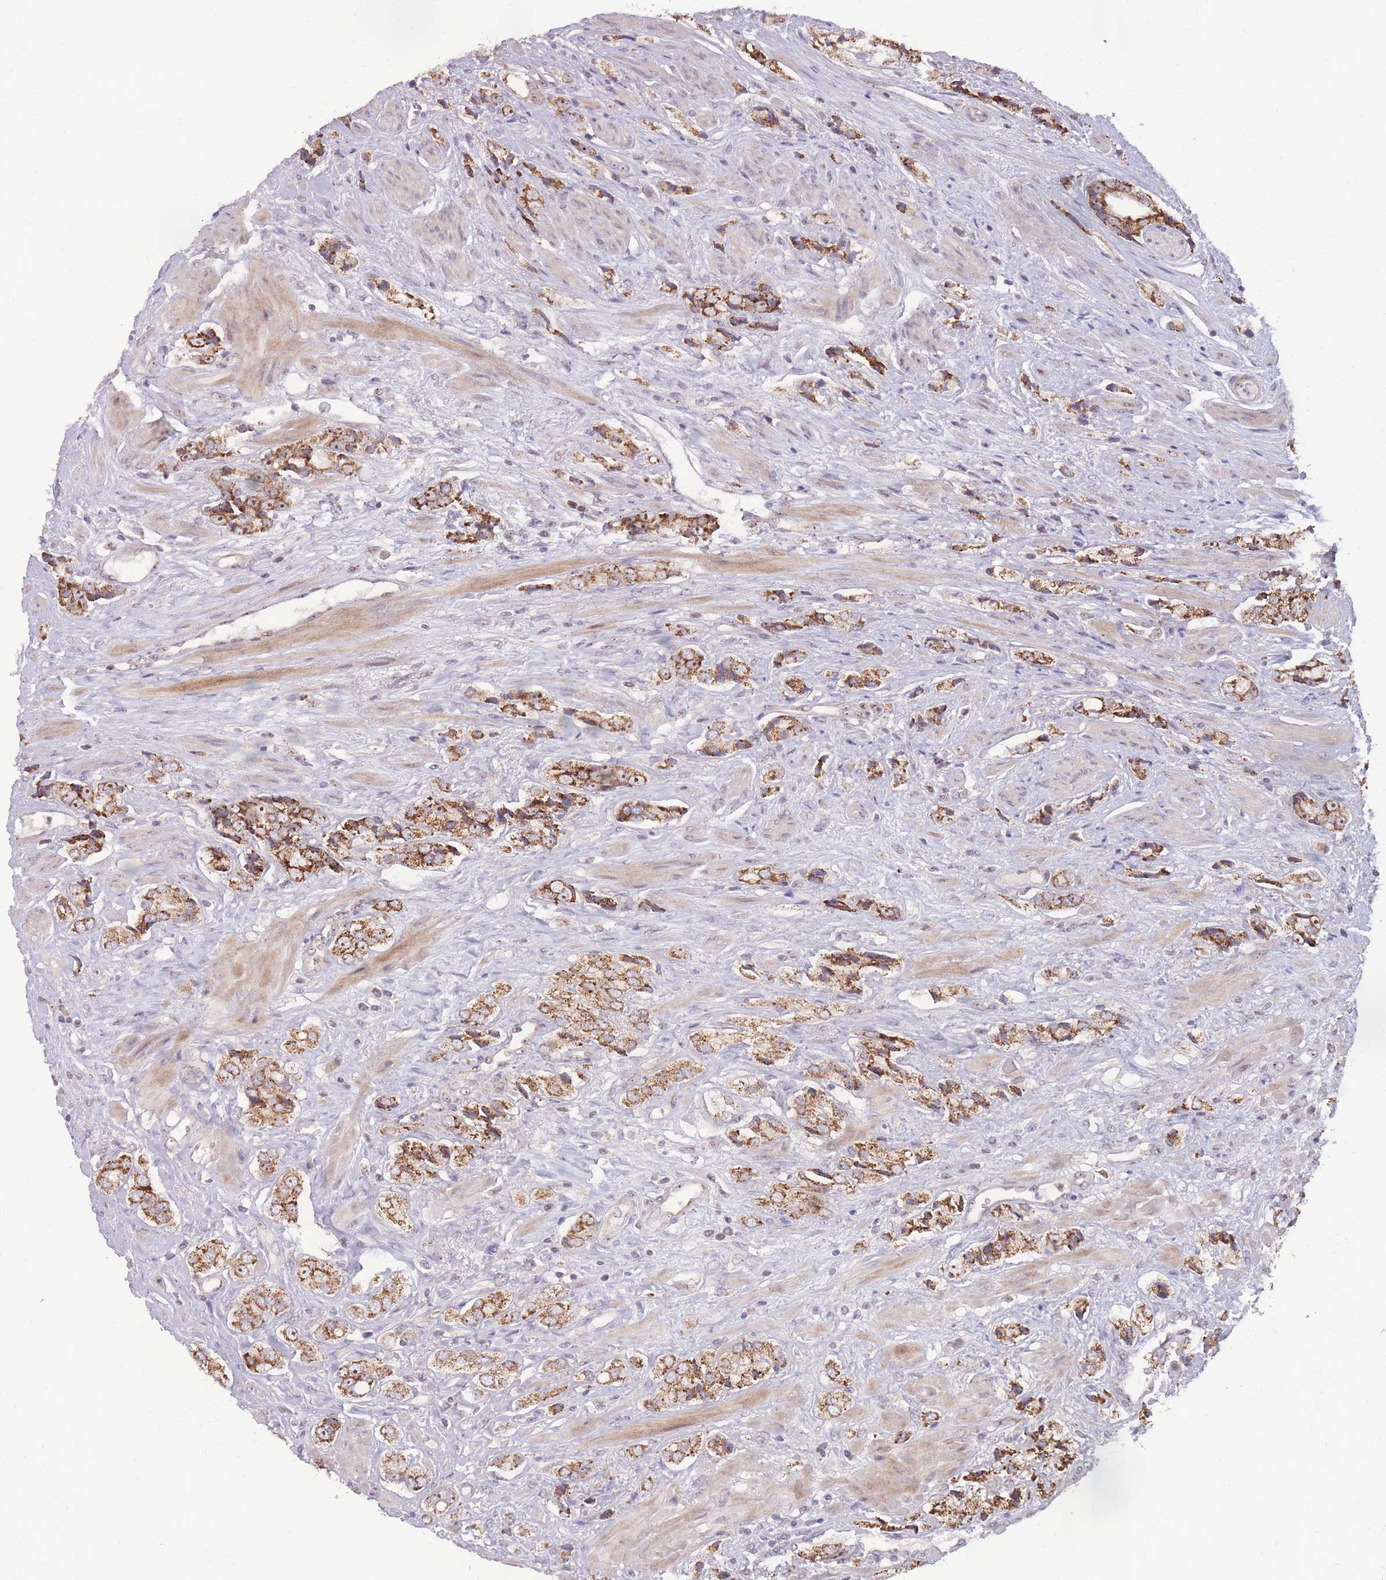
{"staining": {"intensity": "strong", "quantity": ">75%", "location": "cytoplasmic/membranous,nuclear"}, "tissue": "prostate cancer", "cell_type": "Tumor cells", "image_type": "cancer", "snomed": [{"axis": "morphology", "description": "Adenocarcinoma, High grade"}, {"axis": "topography", "description": "Prostate and seminal vesicle, NOS"}], "caption": "Immunohistochemical staining of human prostate cancer (adenocarcinoma (high-grade)) shows high levels of strong cytoplasmic/membranous and nuclear protein expression in about >75% of tumor cells.", "gene": "MCIDAS", "patient": {"sex": "male", "age": 64}}